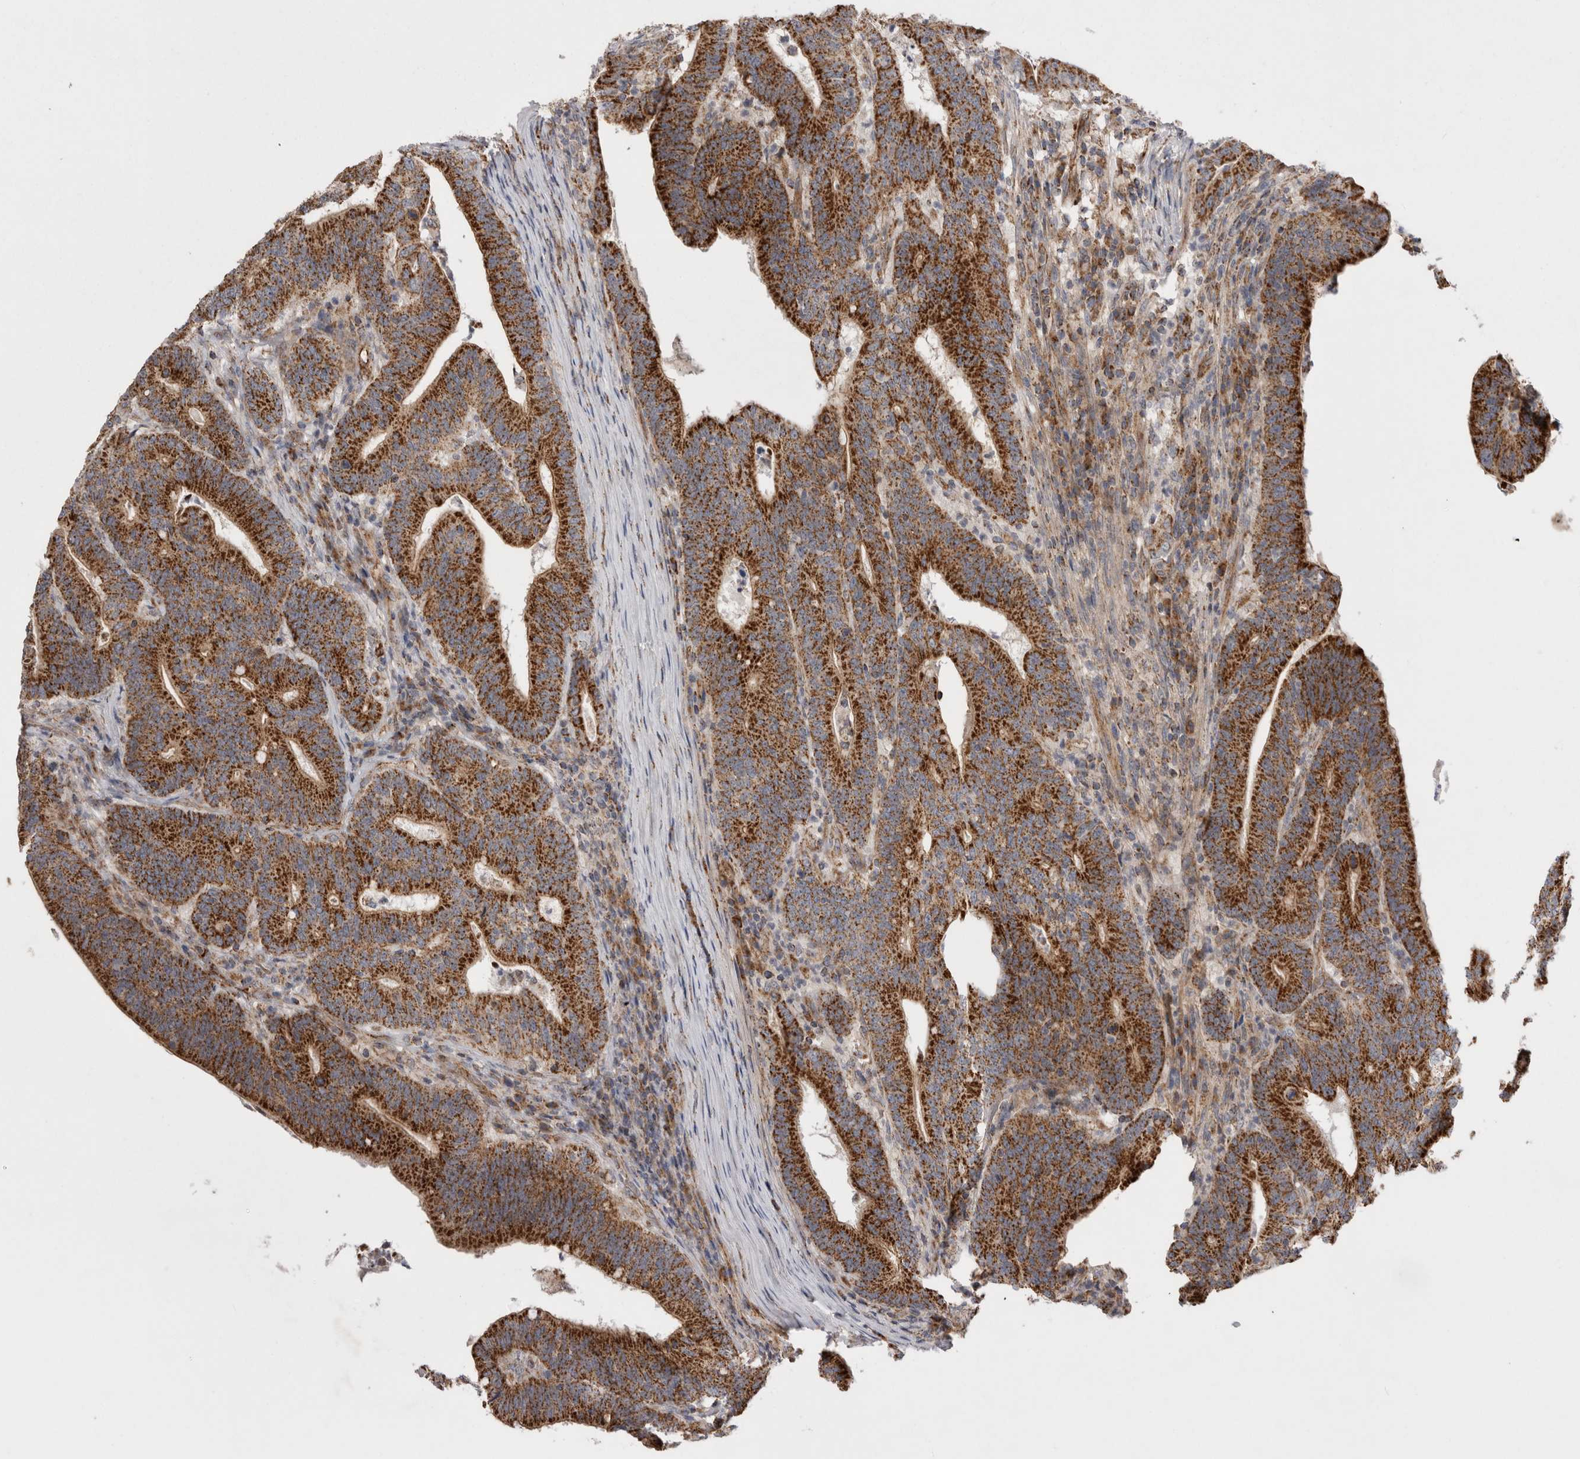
{"staining": {"intensity": "strong", "quantity": ">75%", "location": "cytoplasmic/membranous"}, "tissue": "colorectal cancer", "cell_type": "Tumor cells", "image_type": "cancer", "snomed": [{"axis": "morphology", "description": "Adenocarcinoma, NOS"}, {"axis": "topography", "description": "Colon"}], "caption": "This photomicrograph shows colorectal cancer (adenocarcinoma) stained with IHC to label a protein in brown. The cytoplasmic/membranous of tumor cells show strong positivity for the protein. Nuclei are counter-stained blue.", "gene": "DARS2", "patient": {"sex": "female", "age": 66}}